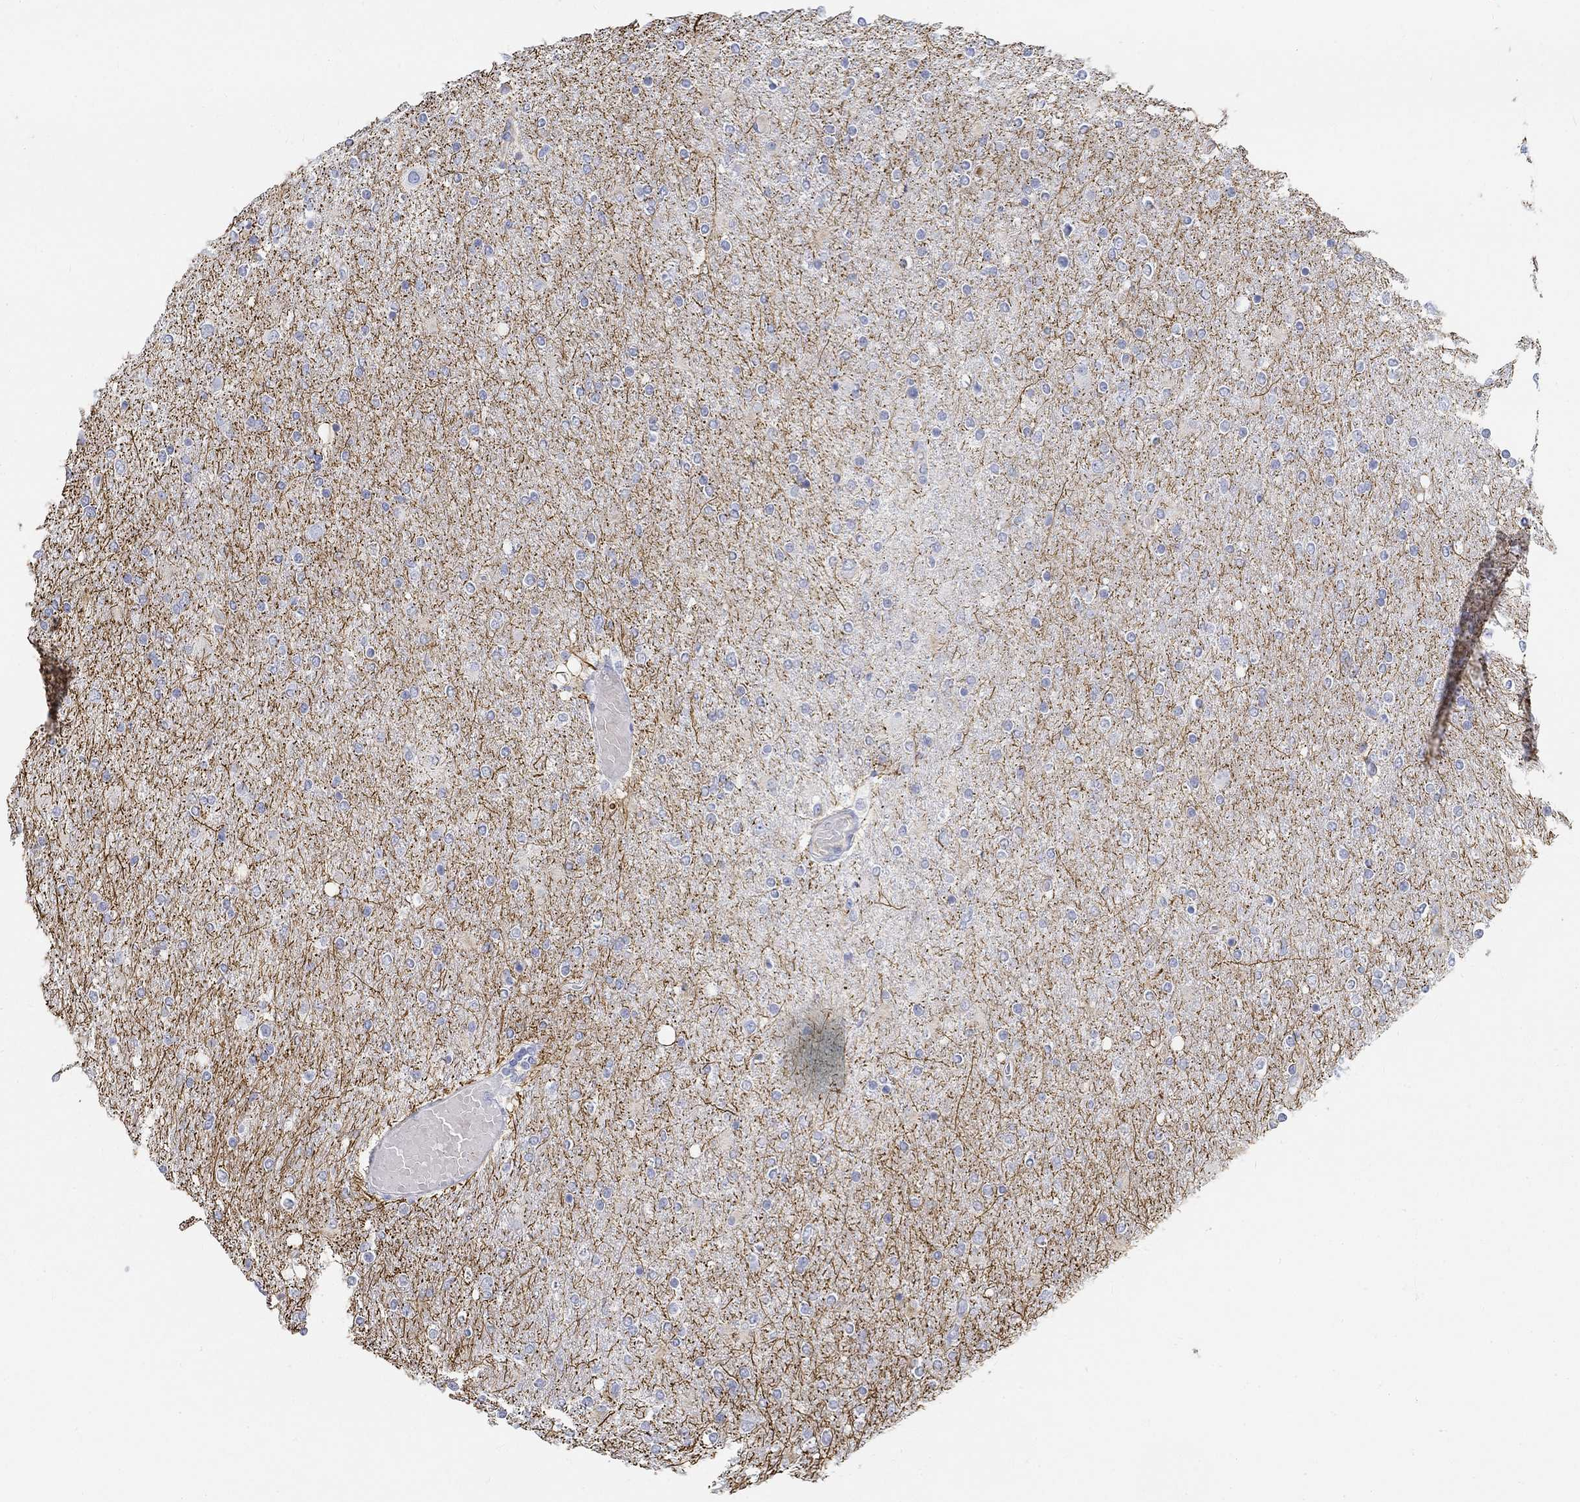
{"staining": {"intensity": "negative", "quantity": "none", "location": "none"}, "tissue": "glioma", "cell_type": "Tumor cells", "image_type": "cancer", "snomed": [{"axis": "morphology", "description": "Glioma, malignant, High grade"}, {"axis": "topography", "description": "Cerebral cortex"}], "caption": "A high-resolution micrograph shows IHC staining of malignant glioma (high-grade), which displays no significant positivity in tumor cells.", "gene": "SNTG2", "patient": {"sex": "male", "age": 70}}